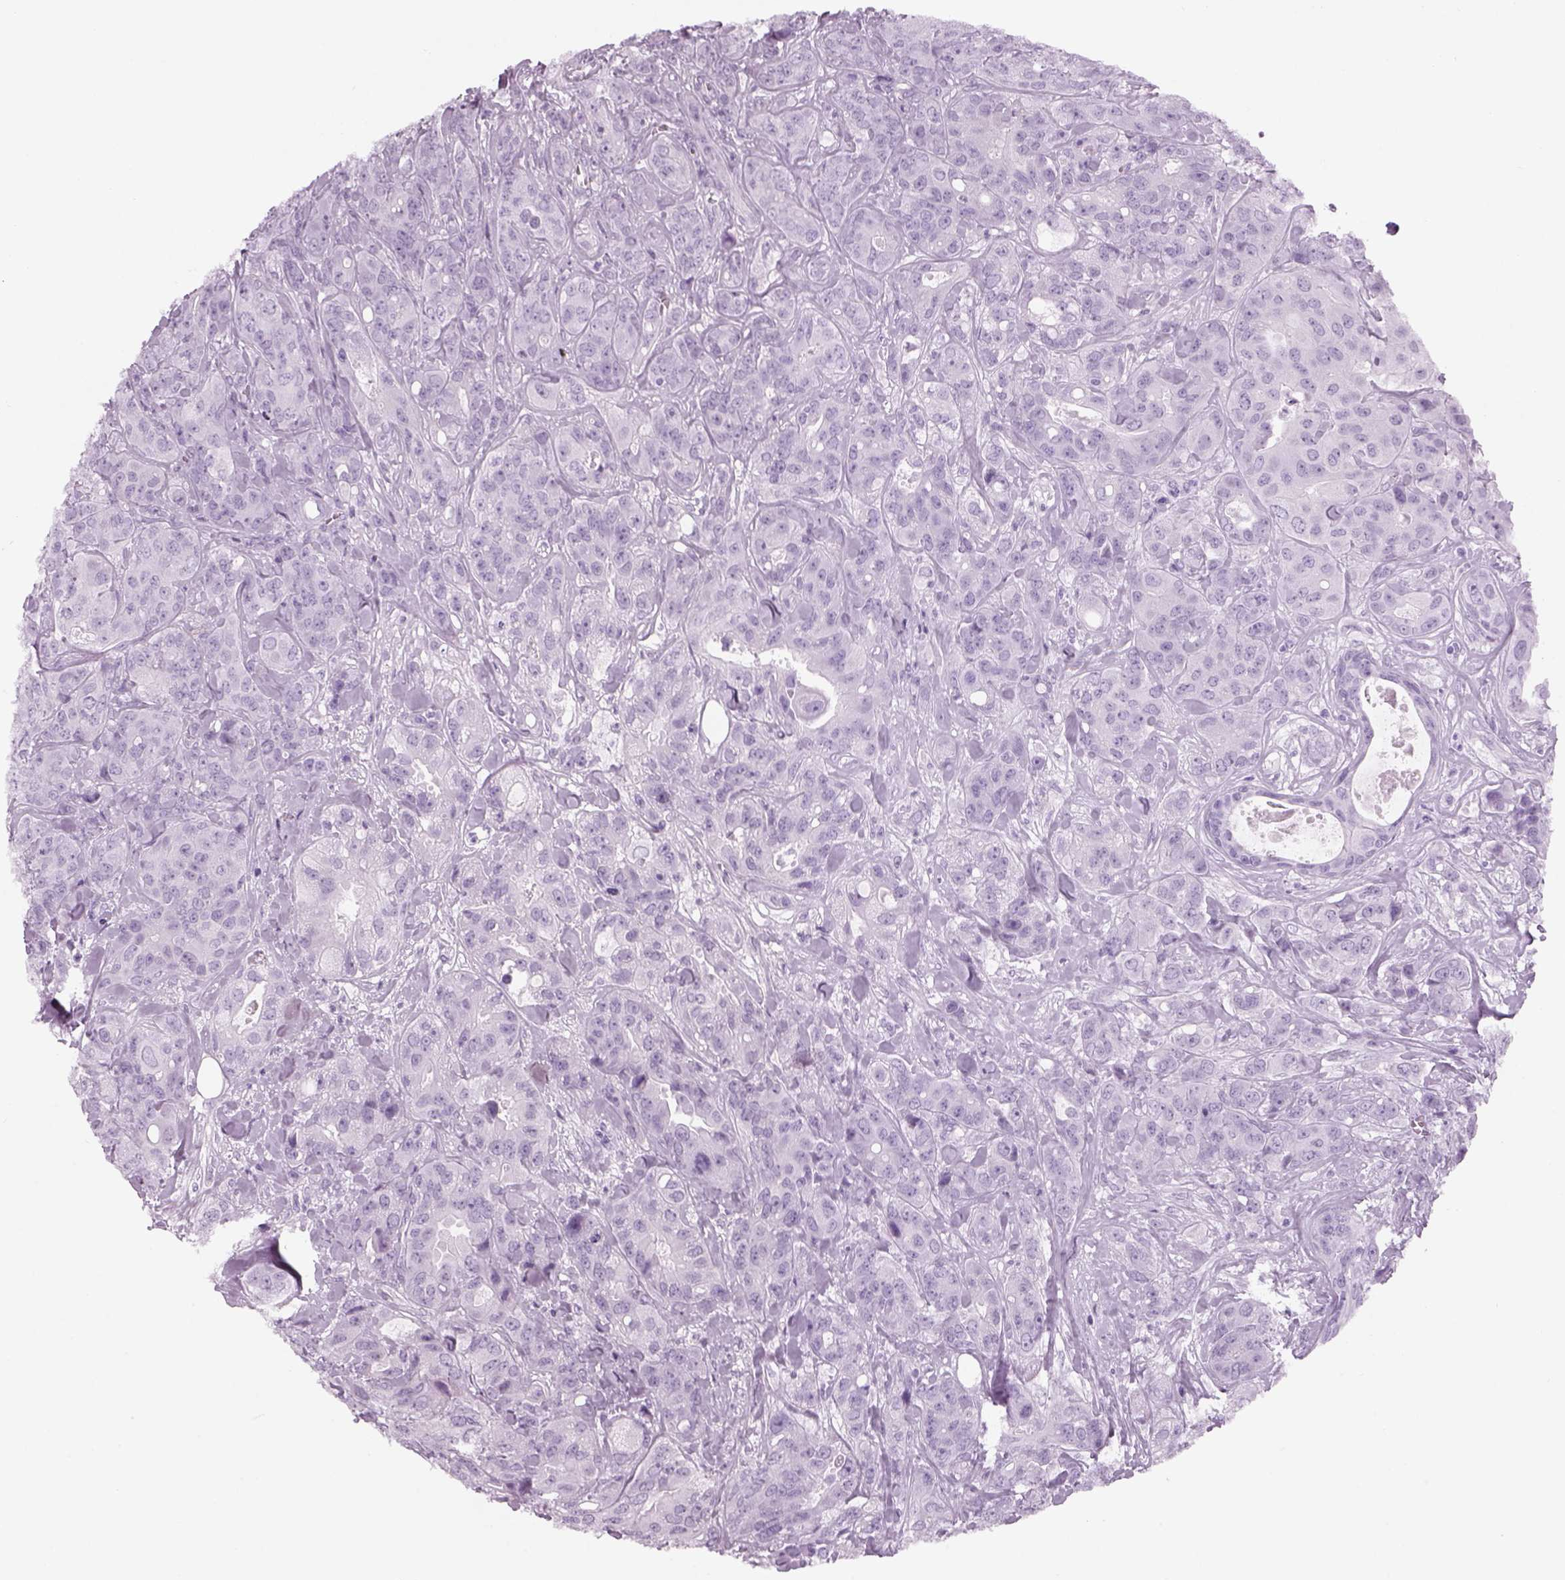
{"staining": {"intensity": "negative", "quantity": "none", "location": "none"}, "tissue": "breast cancer", "cell_type": "Tumor cells", "image_type": "cancer", "snomed": [{"axis": "morphology", "description": "Duct carcinoma"}, {"axis": "topography", "description": "Breast"}], "caption": "Immunohistochemical staining of human breast intraductal carcinoma reveals no significant staining in tumor cells.", "gene": "PABPC1L2B", "patient": {"sex": "female", "age": 43}}